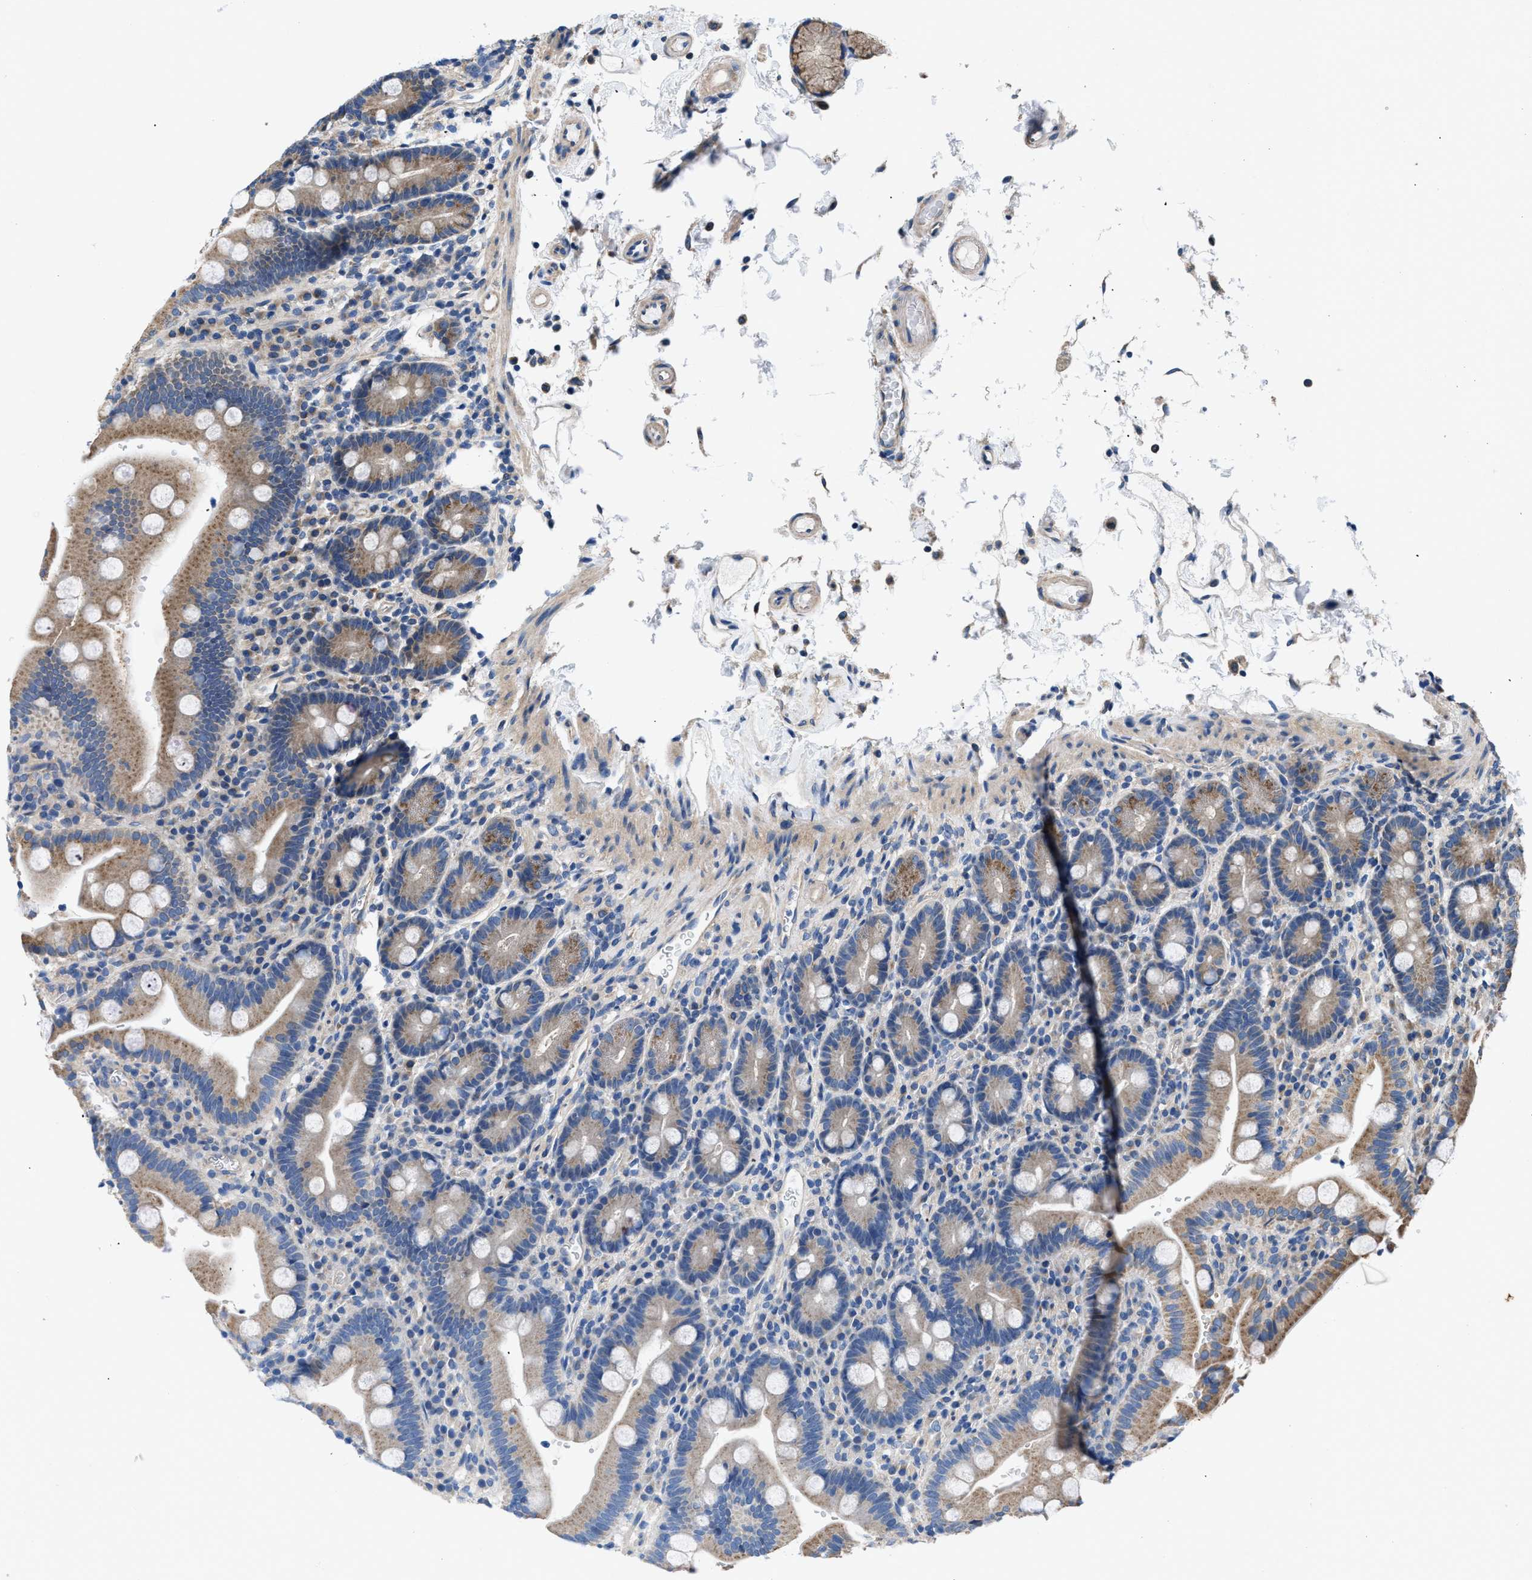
{"staining": {"intensity": "moderate", "quantity": ">75%", "location": "cytoplasmic/membranous"}, "tissue": "duodenum", "cell_type": "Glandular cells", "image_type": "normal", "snomed": [{"axis": "morphology", "description": "Normal tissue, NOS"}, {"axis": "topography", "description": "Small intestine, NOS"}], "caption": "Immunohistochemical staining of benign human duodenum demonstrates medium levels of moderate cytoplasmic/membranous expression in about >75% of glandular cells.", "gene": "CEP128", "patient": {"sex": "female", "age": 71}}